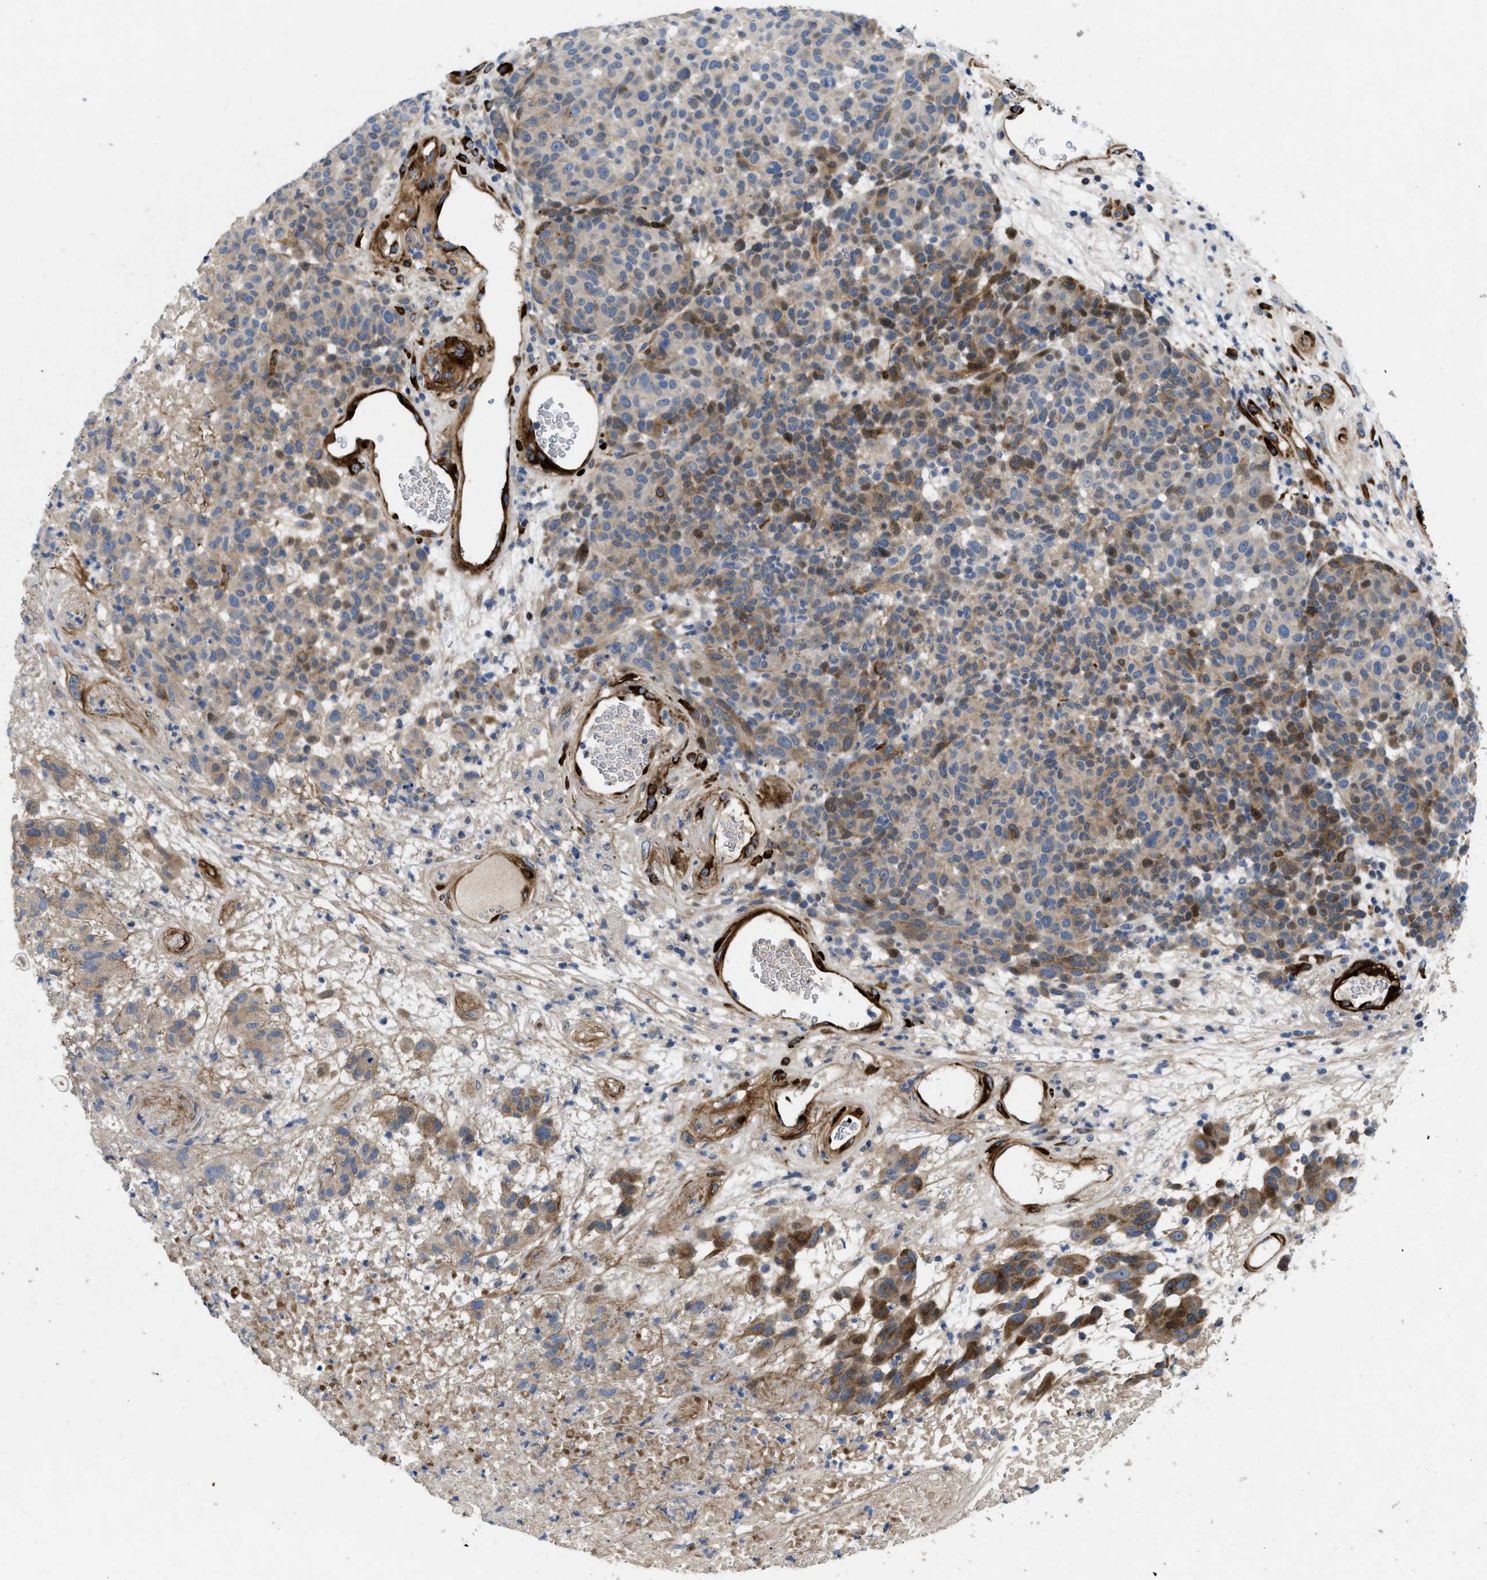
{"staining": {"intensity": "moderate", "quantity": "25%-75%", "location": "cytoplasmic/membranous"}, "tissue": "melanoma", "cell_type": "Tumor cells", "image_type": "cancer", "snomed": [{"axis": "morphology", "description": "Malignant melanoma, NOS"}, {"axis": "topography", "description": "Skin"}], "caption": "Moderate cytoplasmic/membranous protein expression is identified in approximately 25%-75% of tumor cells in melanoma.", "gene": "HSPA12B", "patient": {"sex": "male", "age": 59}}